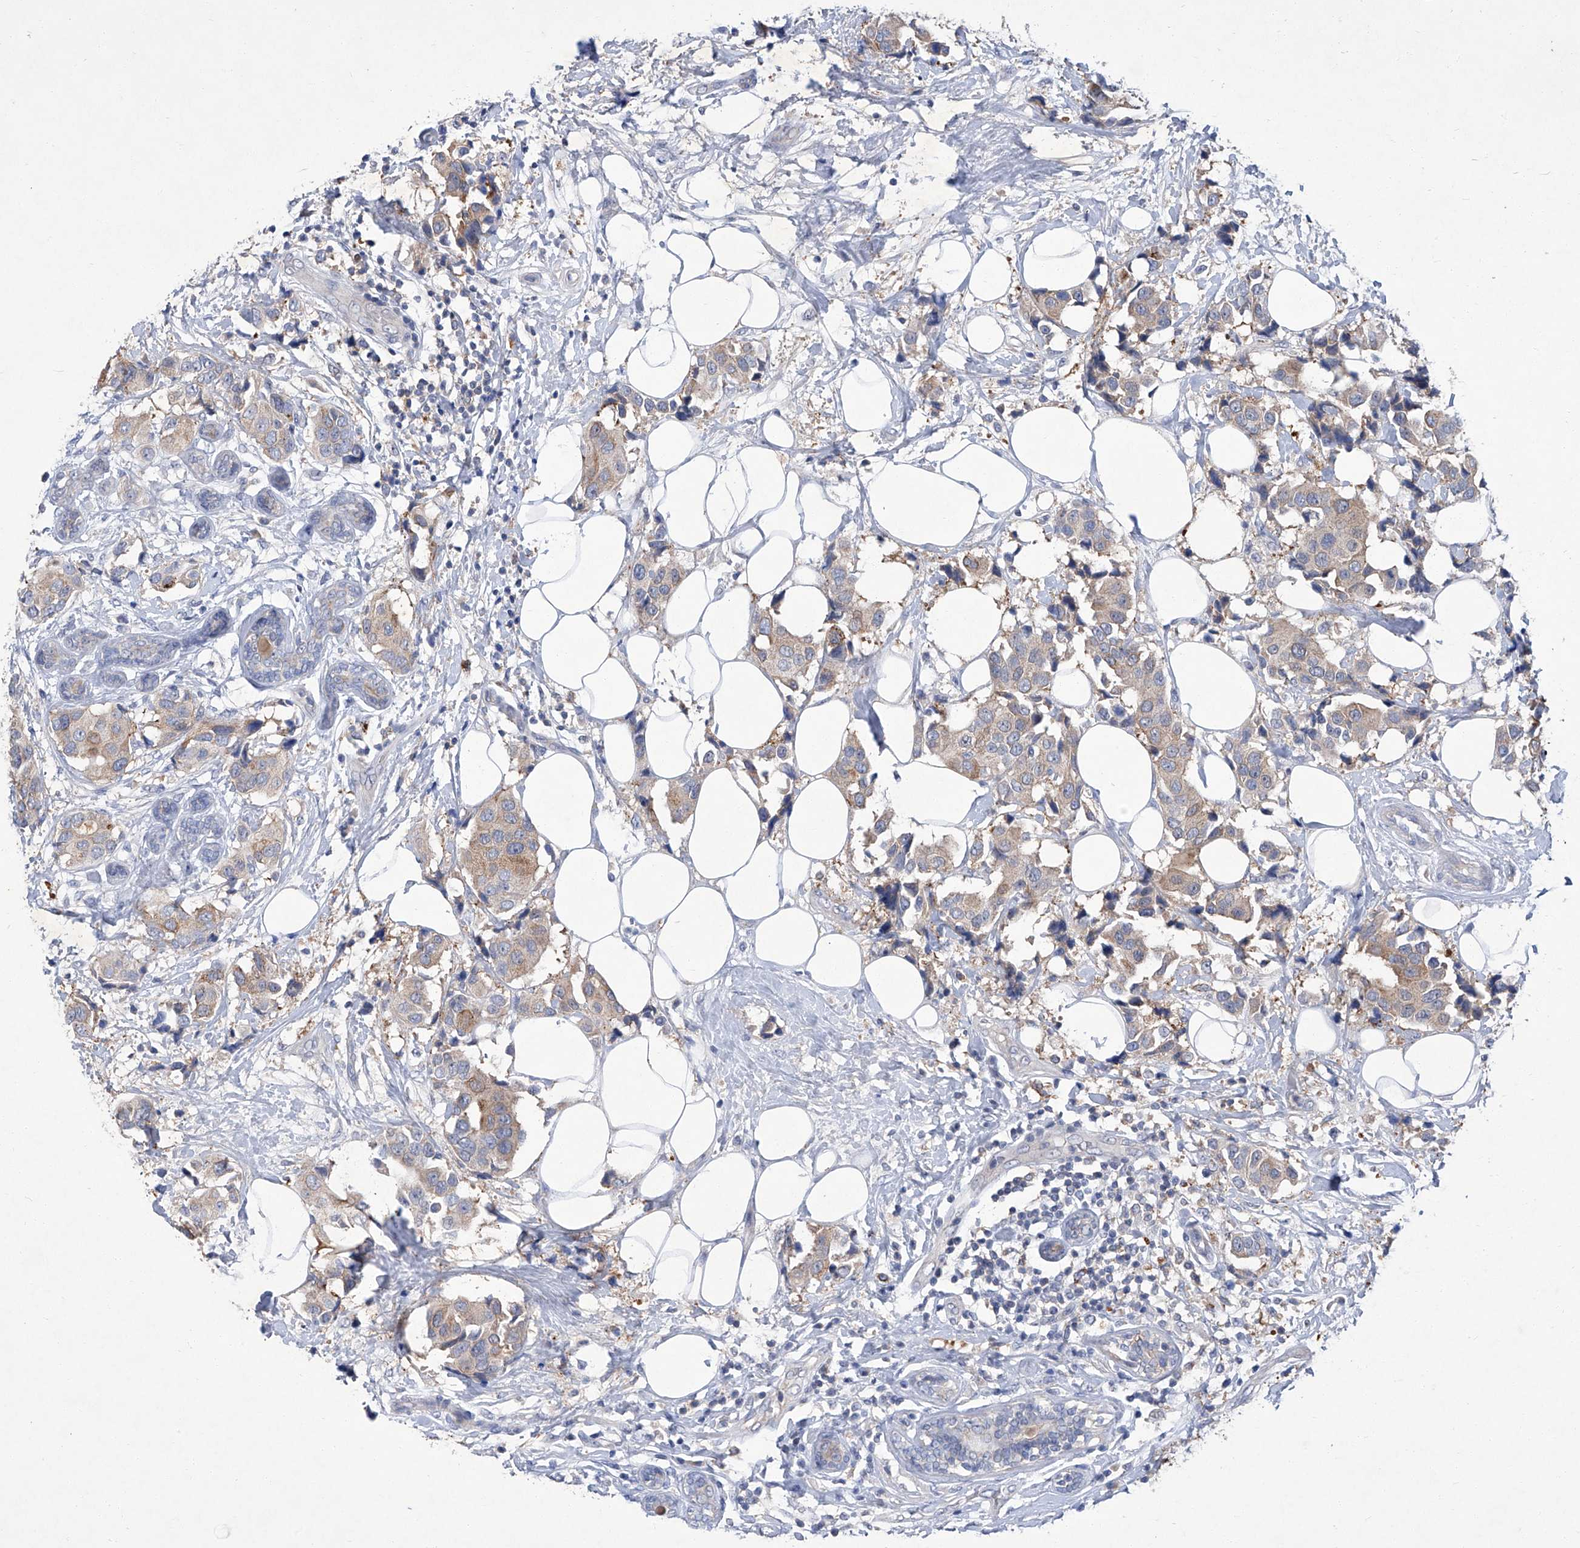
{"staining": {"intensity": "moderate", "quantity": ">75%", "location": "cytoplasmic/membranous"}, "tissue": "breast cancer", "cell_type": "Tumor cells", "image_type": "cancer", "snomed": [{"axis": "morphology", "description": "Normal tissue, NOS"}, {"axis": "morphology", "description": "Duct carcinoma"}, {"axis": "topography", "description": "Breast"}], "caption": "Protein expression analysis of breast intraductal carcinoma shows moderate cytoplasmic/membranous expression in about >75% of tumor cells. The staining was performed using DAB, with brown indicating positive protein expression. Nuclei are stained blue with hematoxylin.", "gene": "SBK2", "patient": {"sex": "female", "age": 39}}